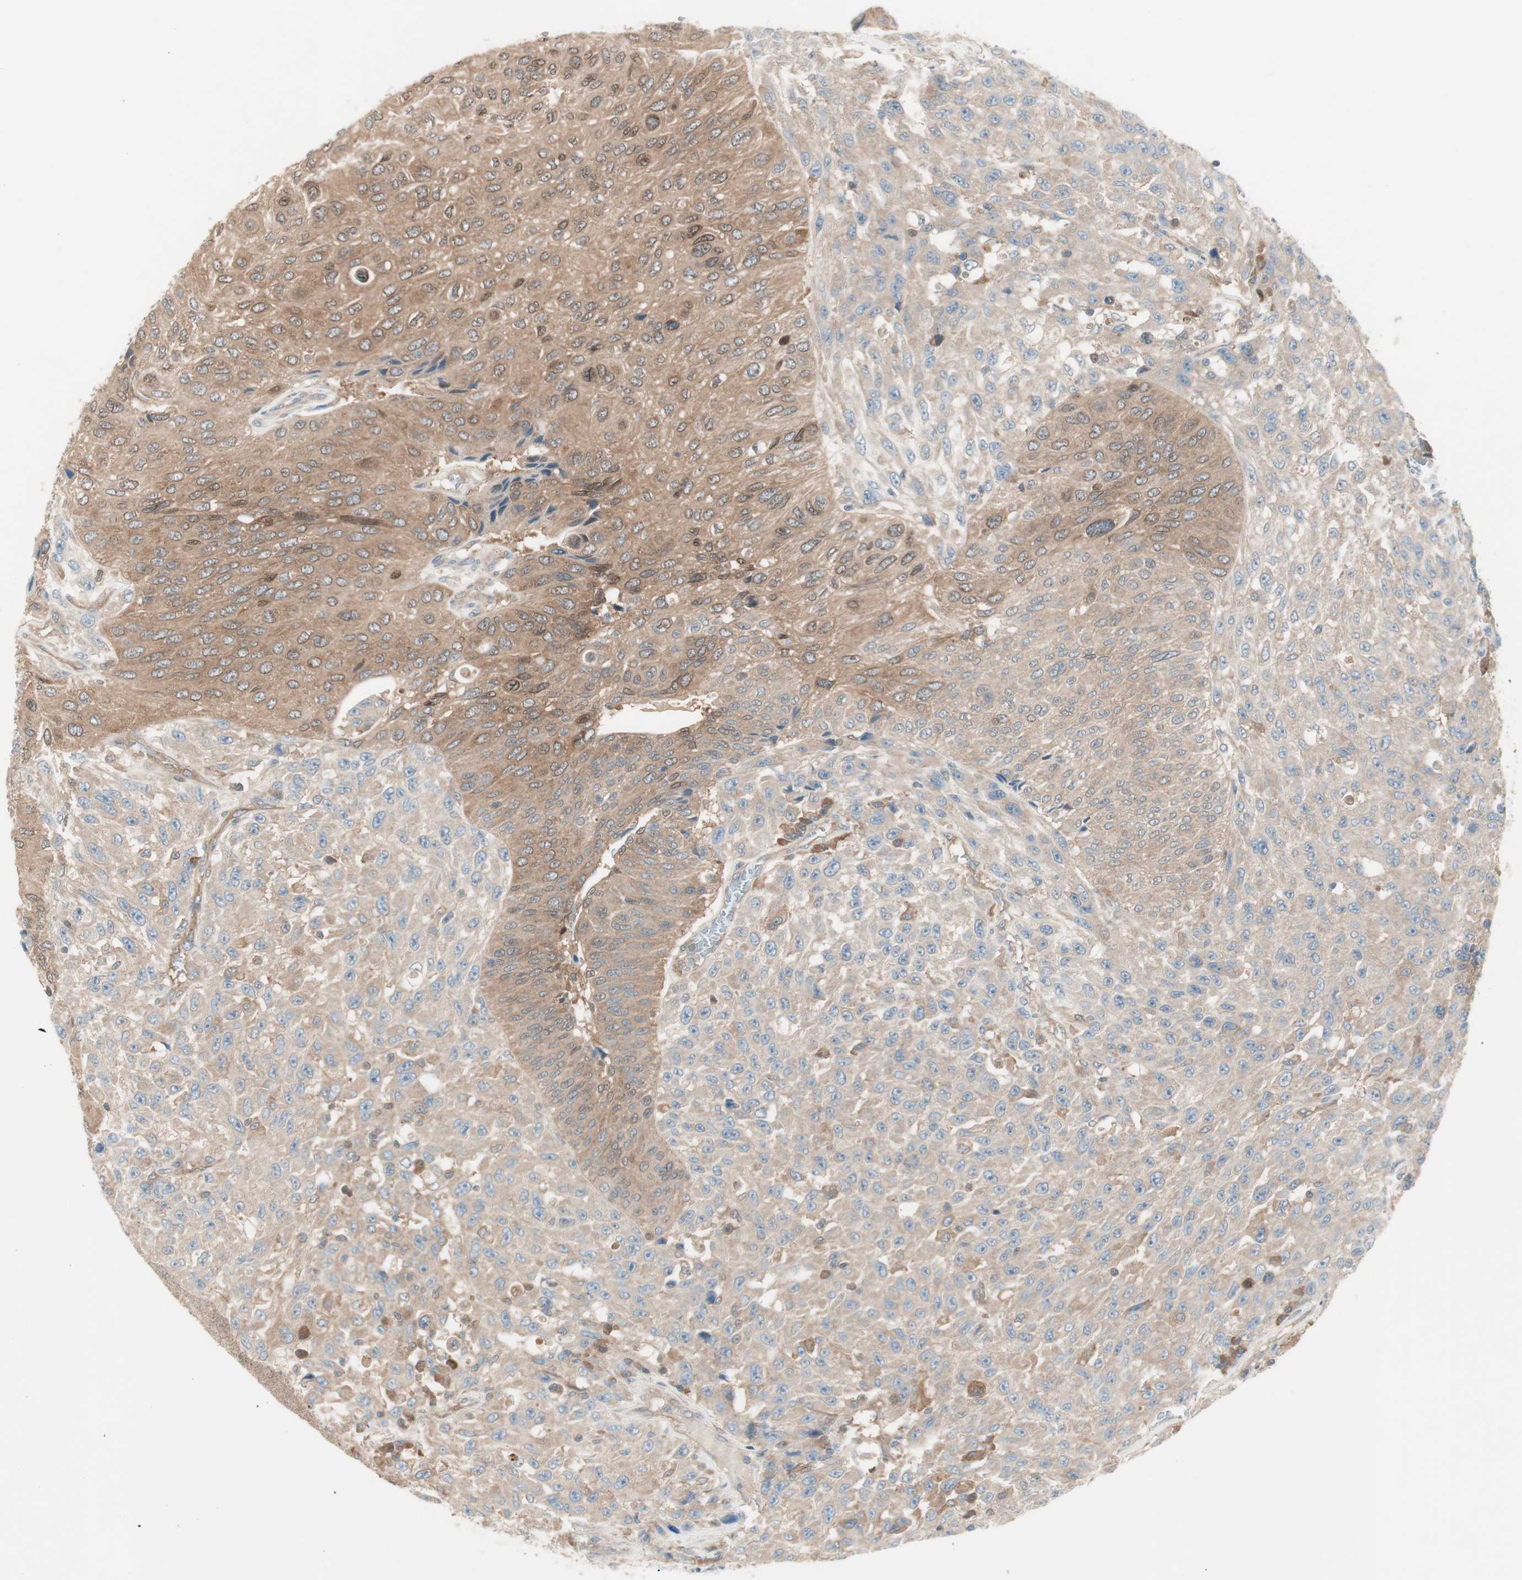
{"staining": {"intensity": "moderate", "quantity": ">75%", "location": "cytoplasmic/membranous,nuclear"}, "tissue": "urothelial cancer", "cell_type": "Tumor cells", "image_type": "cancer", "snomed": [{"axis": "morphology", "description": "Urothelial carcinoma, High grade"}, {"axis": "topography", "description": "Urinary bladder"}], "caption": "High-magnification brightfield microscopy of urothelial cancer stained with DAB (brown) and counterstained with hematoxylin (blue). tumor cells exhibit moderate cytoplasmic/membranous and nuclear expression is present in approximately>75% of cells.", "gene": "GALT", "patient": {"sex": "male", "age": 66}}